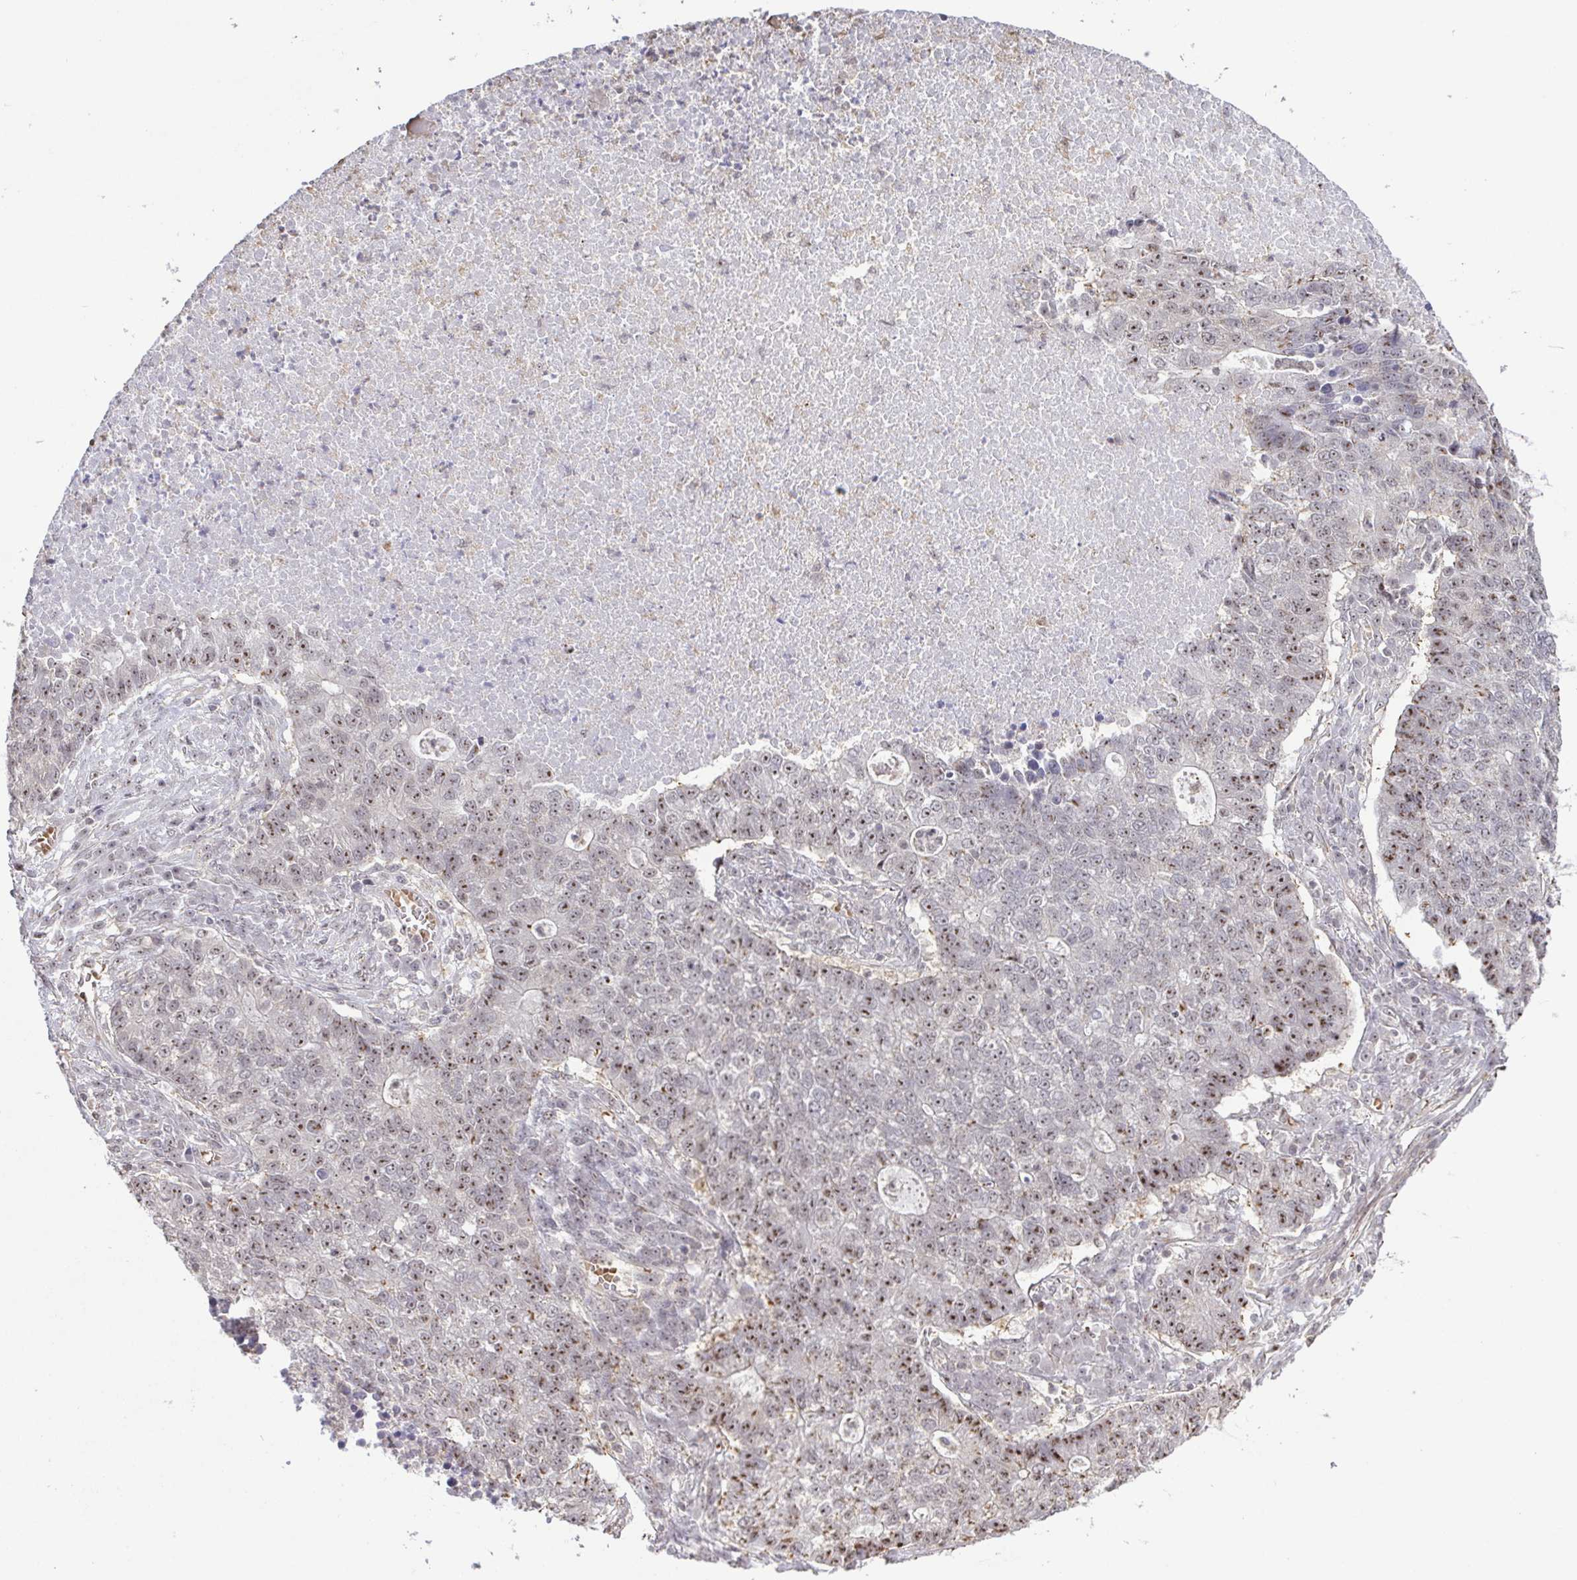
{"staining": {"intensity": "moderate", "quantity": "25%-75%", "location": "nuclear"}, "tissue": "lung cancer", "cell_type": "Tumor cells", "image_type": "cancer", "snomed": [{"axis": "morphology", "description": "Adenocarcinoma, NOS"}, {"axis": "topography", "description": "Lung"}], "caption": "Immunohistochemical staining of human lung cancer exhibits medium levels of moderate nuclear protein positivity in approximately 25%-75% of tumor cells.", "gene": "RSL24D1", "patient": {"sex": "male", "age": 57}}